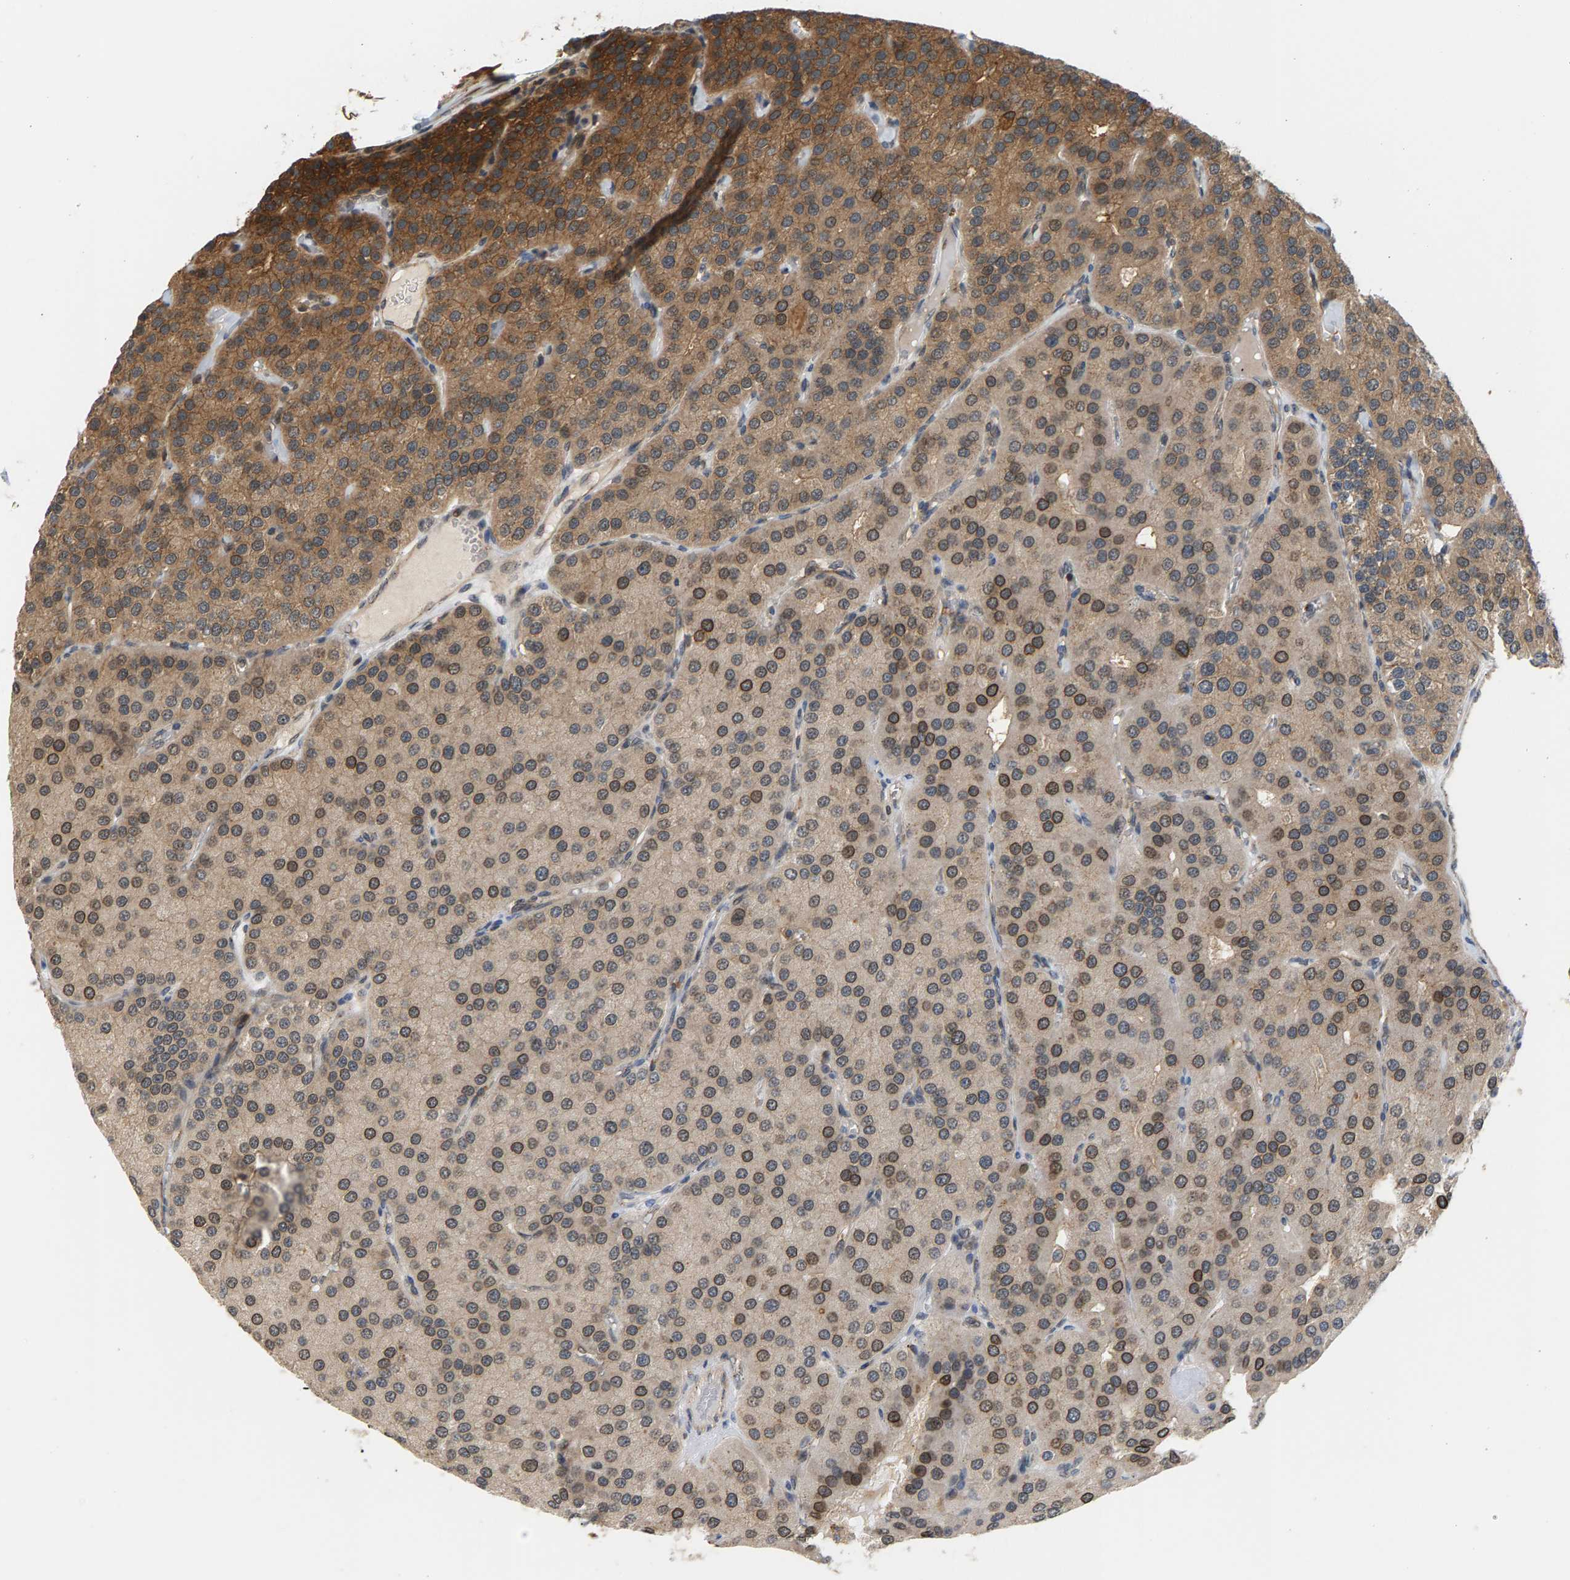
{"staining": {"intensity": "moderate", "quantity": ">75%", "location": "cytoplasmic/membranous"}, "tissue": "parathyroid gland", "cell_type": "Glandular cells", "image_type": "normal", "snomed": [{"axis": "morphology", "description": "Normal tissue, NOS"}, {"axis": "morphology", "description": "Adenoma, NOS"}, {"axis": "topography", "description": "Parathyroid gland"}], "caption": "Protein staining shows moderate cytoplasmic/membranous staining in about >75% of glandular cells in benign parathyroid gland.", "gene": "MAP2K5", "patient": {"sex": "female", "age": 86}}